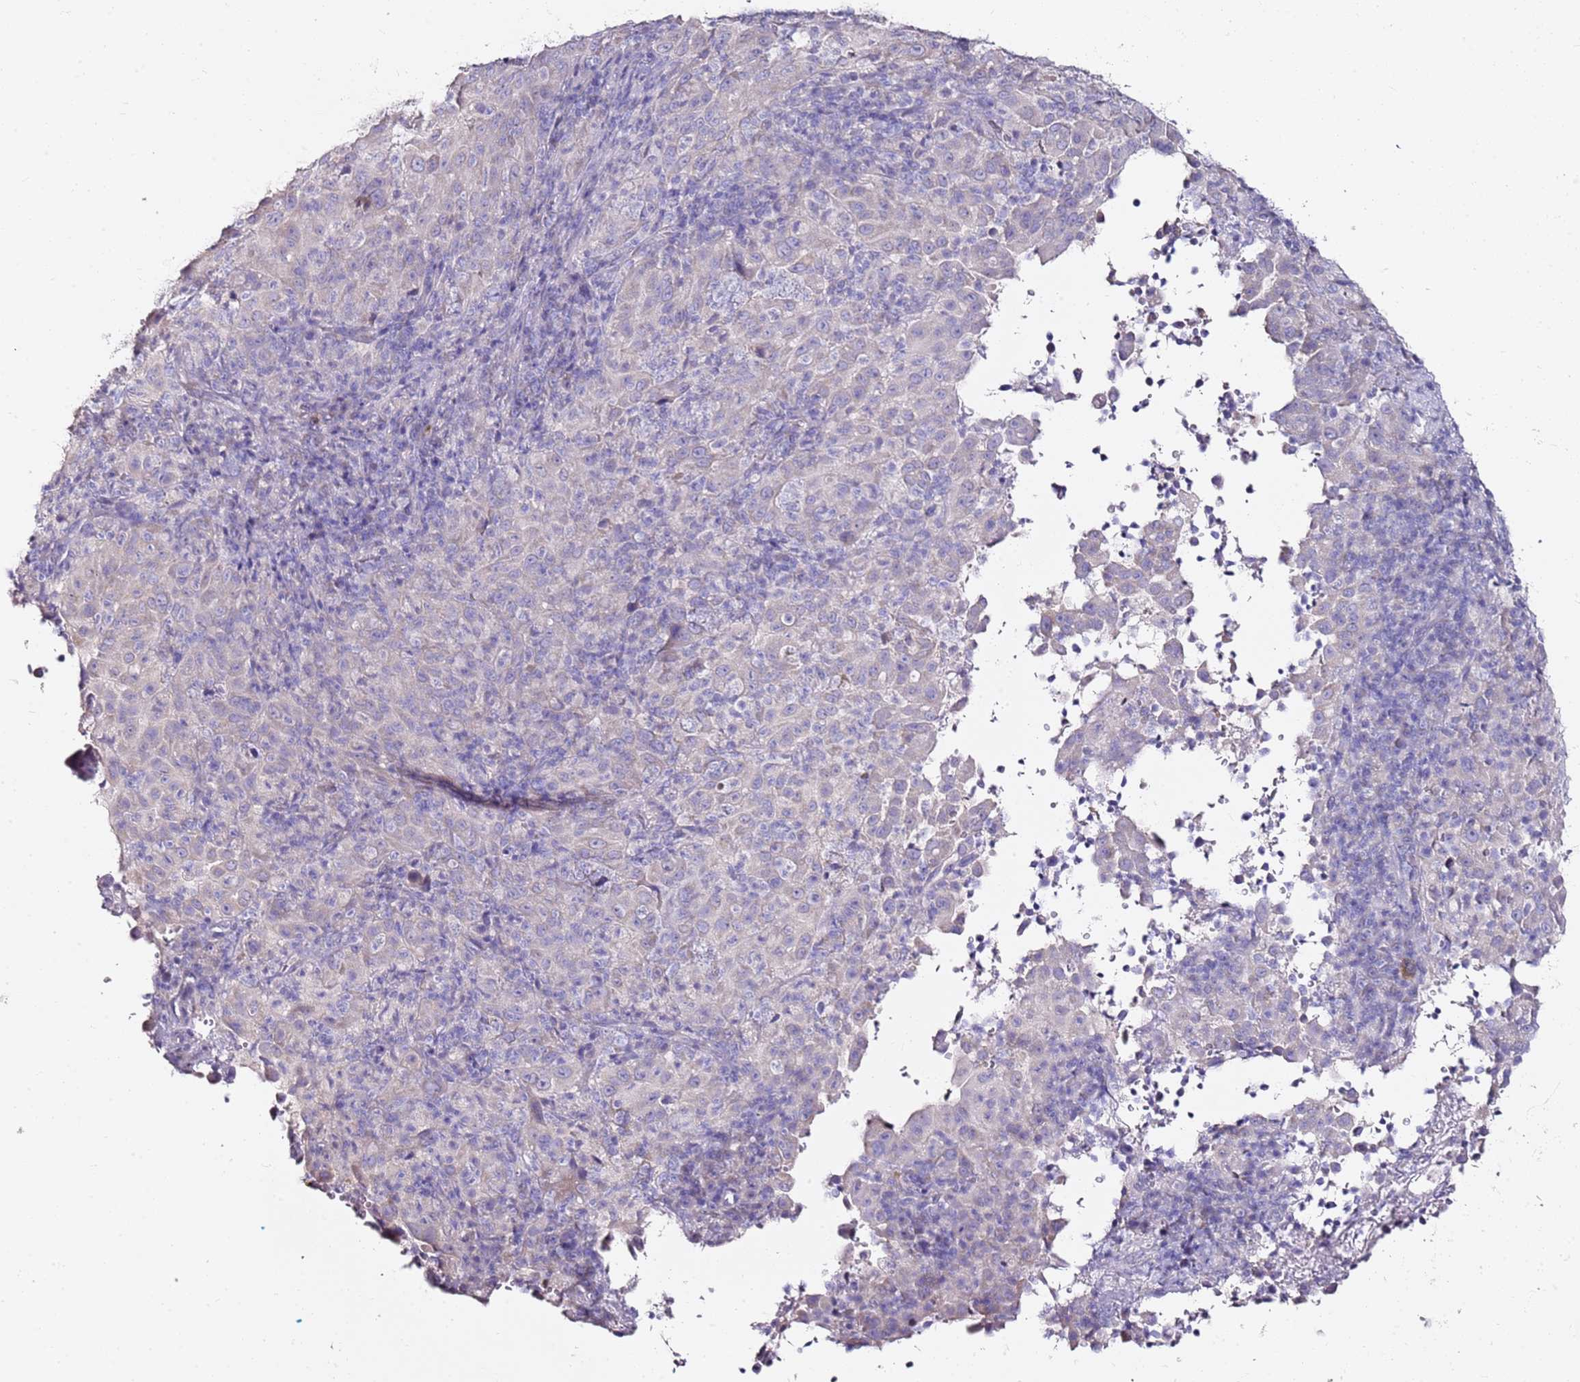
{"staining": {"intensity": "negative", "quantity": "none", "location": "none"}, "tissue": "pancreatic cancer", "cell_type": "Tumor cells", "image_type": "cancer", "snomed": [{"axis": "morphology", "description": "Adenocarcinoma, NOS"}, {"axis": "topography", "description": "Pancreas"}], "caption": "The histopathology image demonstrates no significant positivity in tumor cells of pancreatic cancer.", "gene": "MYBPC3", "patient": {"sex": "male", "age": 63}}